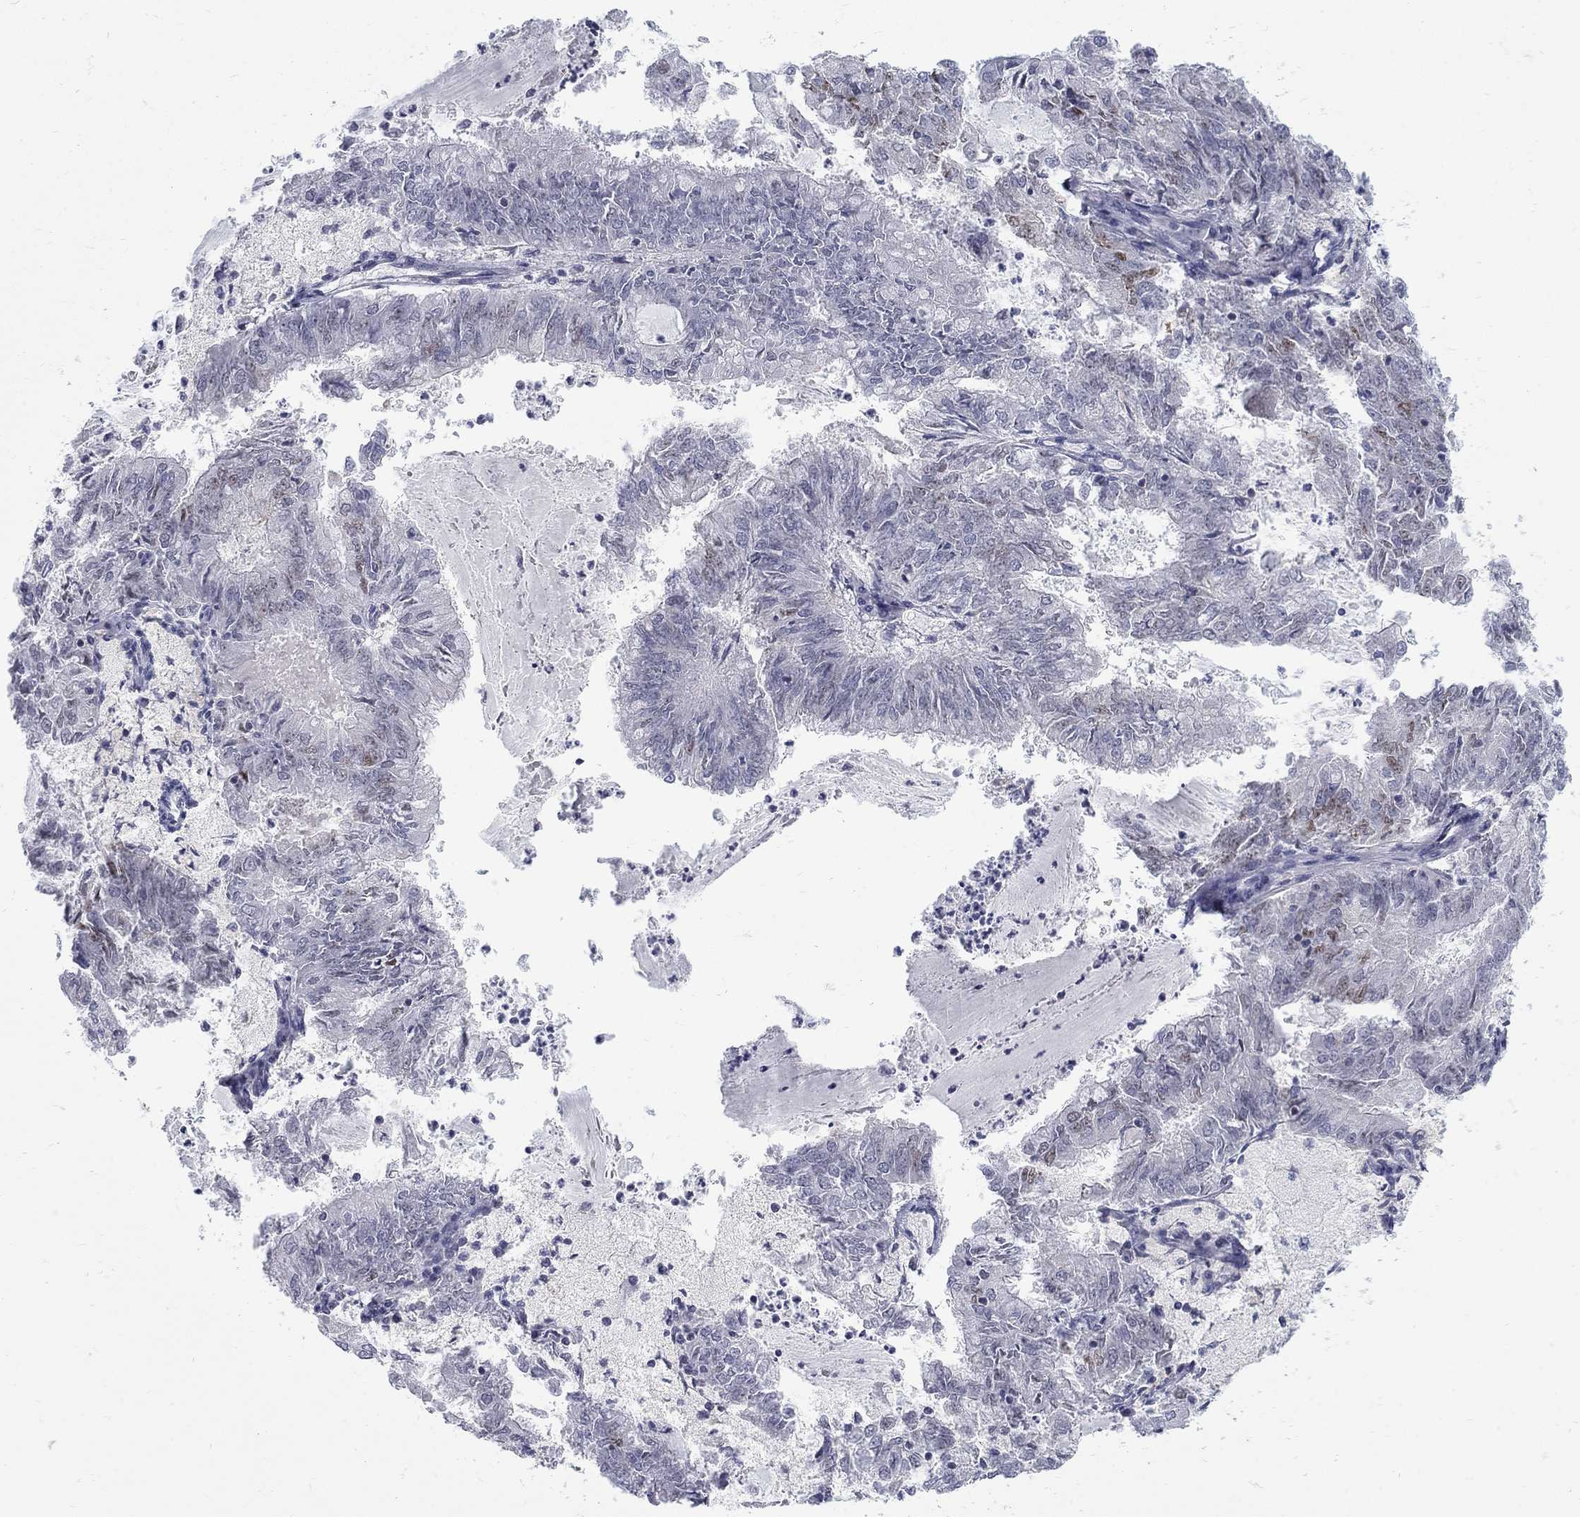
{"staining": {"intensity": "moderate", "quantity": "<25%", "location": "nuclear"}, "tissue": "endometrial cancer", "cell_type": "Tumor cells", "image_type": "cancer", "snomed": [{"axis": "morphology", "description": "Adenocarcinoma, NOS"}, {"axis": "topography", "description": "Endometrium"}], "caption": "DAB immunohistochemical staining of human endometrial cancer (adenocarcinoma) shows moderate nuclear protein expression in about <25% of tumor cells.", "gene": "GCFC2", "patient": {"sex": "female", "age": 57}}